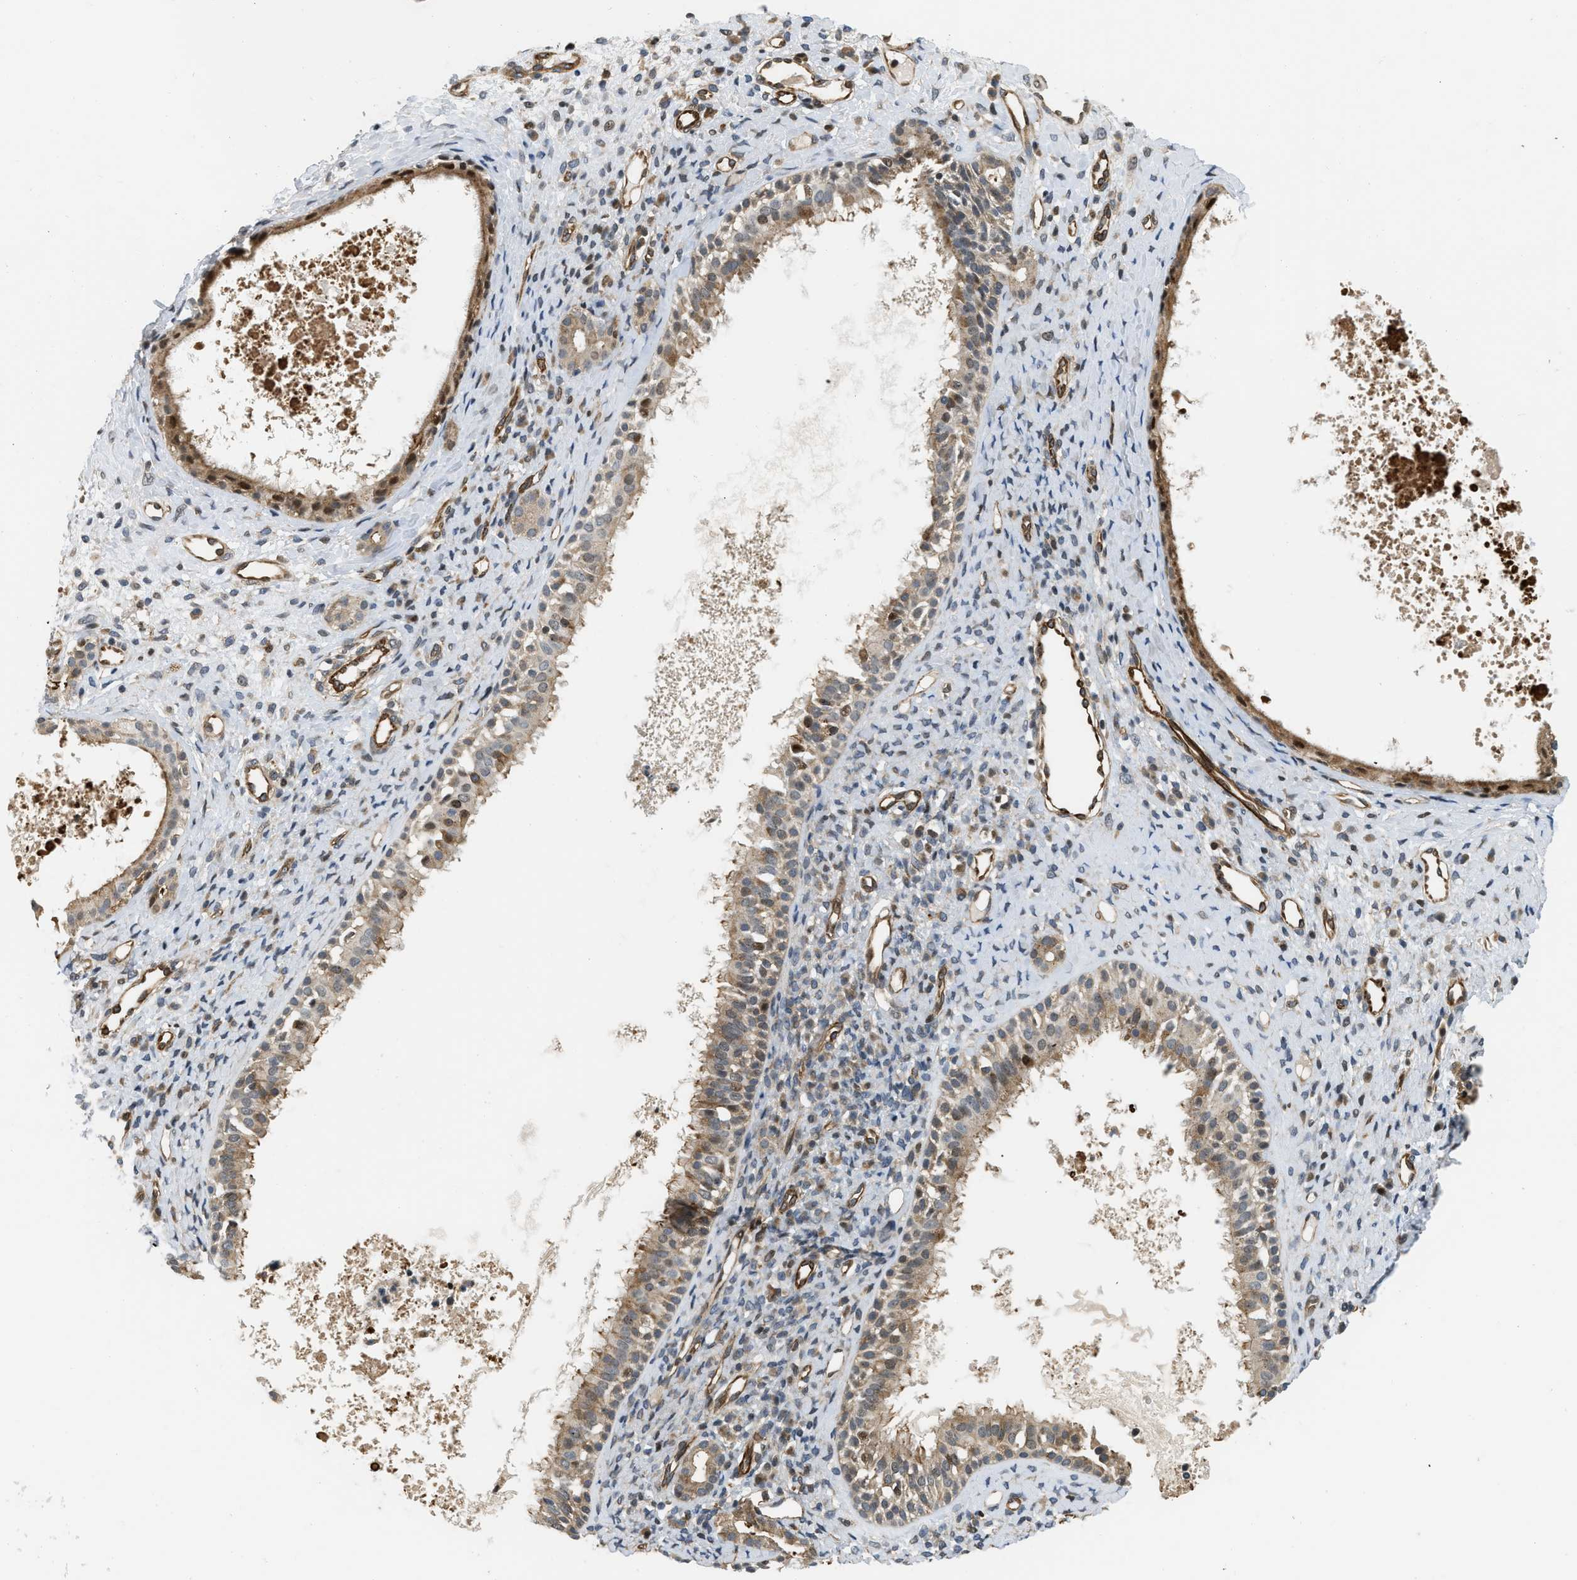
{"staining": {"intensity": "moderate", "quantity": ">75%", "location": "cytoplasmic/membranous"}, "tissue": "nasopharynx", "cell_type": "Respiratory epithelial cells", "image_type": "normal", "snomed": [{"axis": "morphology", "description": "Normal tissue, NOS"}, {"axis": "topography", "description": "Nasopharynx"}], "caption": "Protein staining of benign nasopharynx displays moderate cytoplasmic/membranous expression in about >75% of respiratory epithelial cells. The staining was performed using DAB to visualize the protein expression in brown, while the nuclei were stained in blue with hematoxylin (Magnification: 20x).", "gene": "LTA4H", "patient": {"sex": "male", "age": 22}}